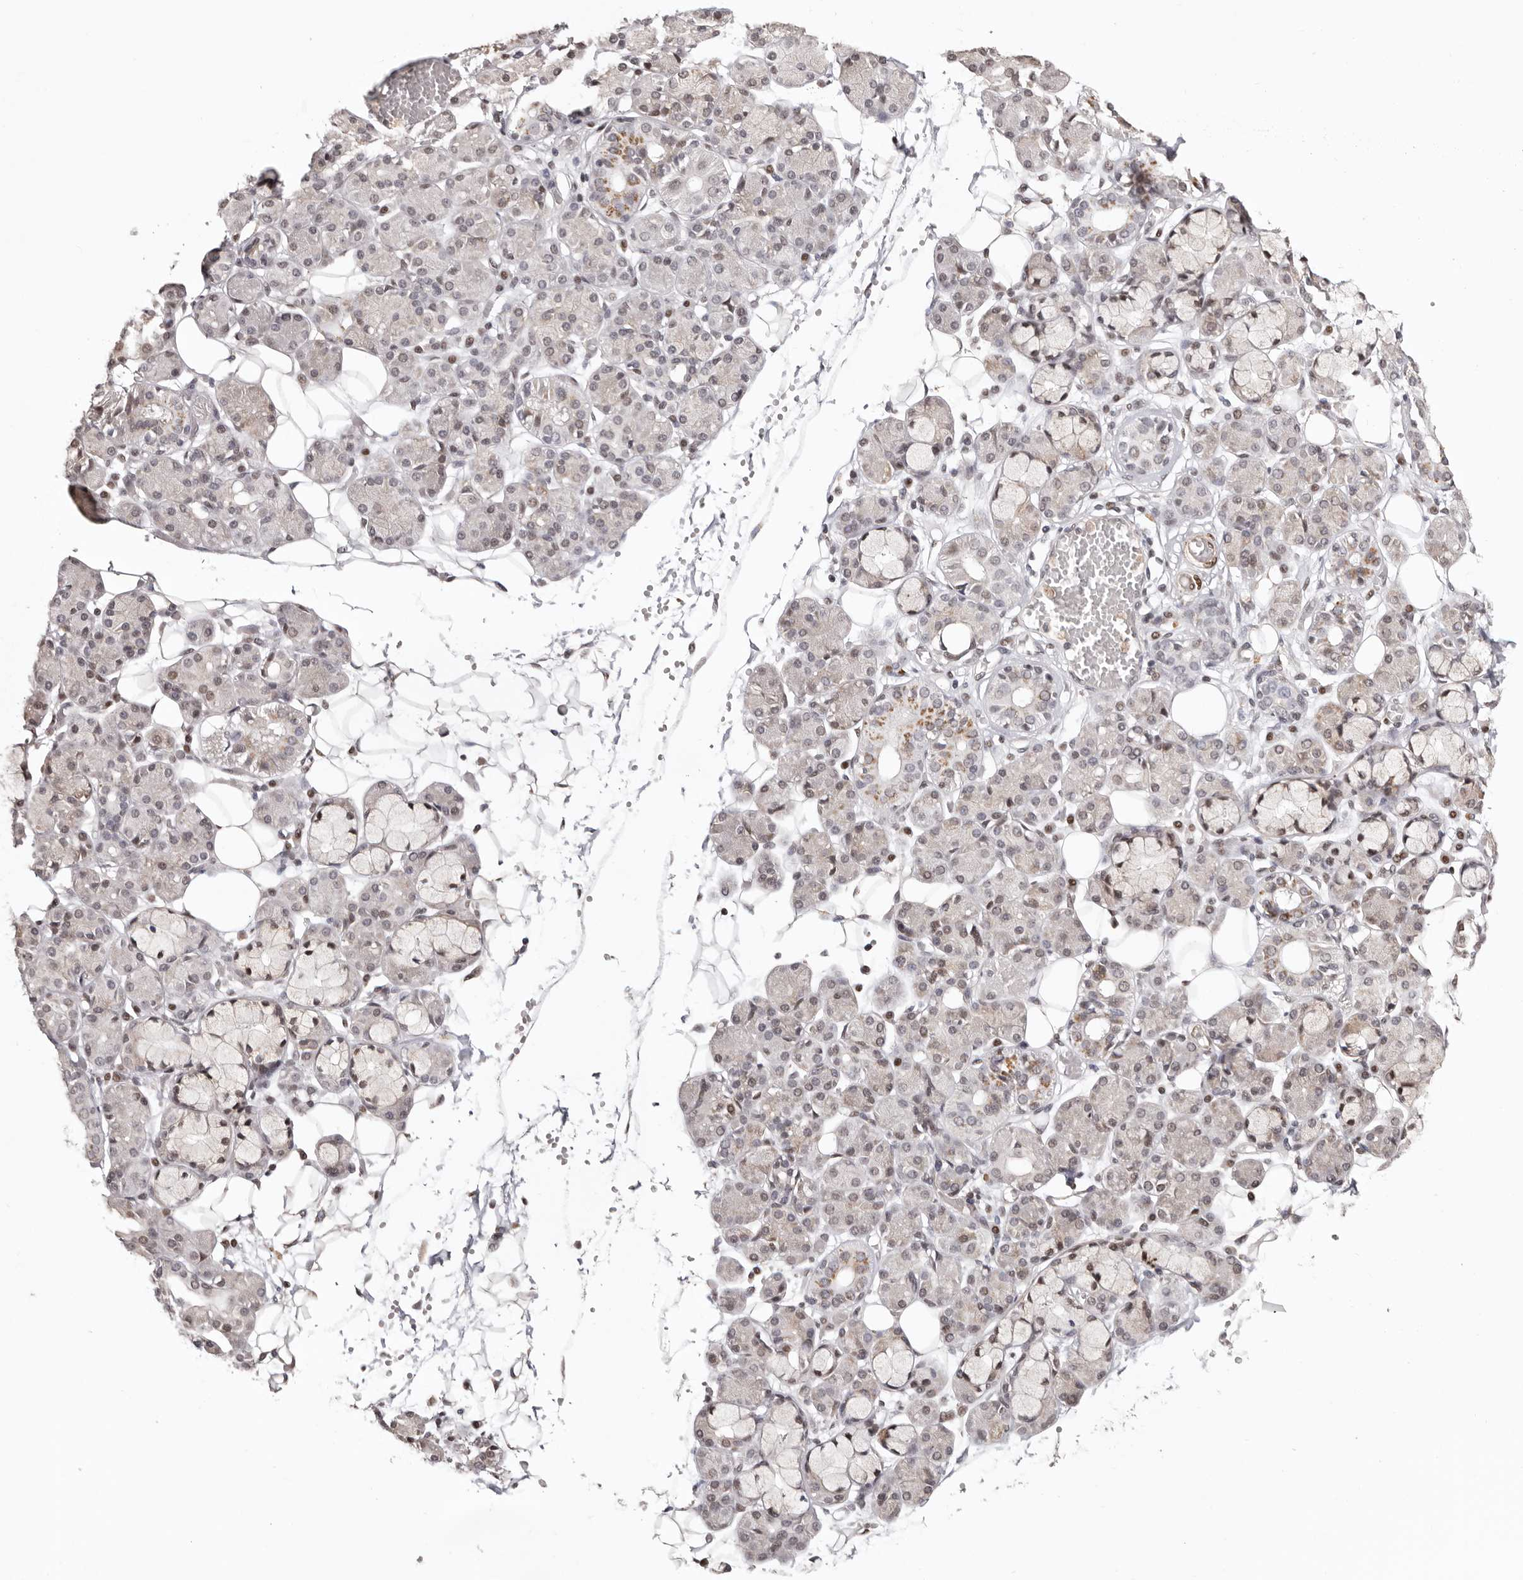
{"staining": {"intensity": "moderate", "quantity": "<25%", "location": "cytoplasmic/membranous"}, "tissue": "salivary gland", "cell_type": "Glandular cells", "image_type": "normal", "snomed": [{"axis": "morphology", "description": "Normal tissue, NOS"}, {"axis": "topography", "description": "Salivary gland"}], "caption": "High-magnification brightfield microscopy of normal salivary gland stained with DAB (3,3'-diaminobenzidine) (brown) and counterstained with hematoxylin (blue). glandular cells exhibit moderate cytoplasmic/membranous staining is identified in about<25% of cells.", "gene": "SMAD7", "patient": {"sex": "male", "age": 63}}